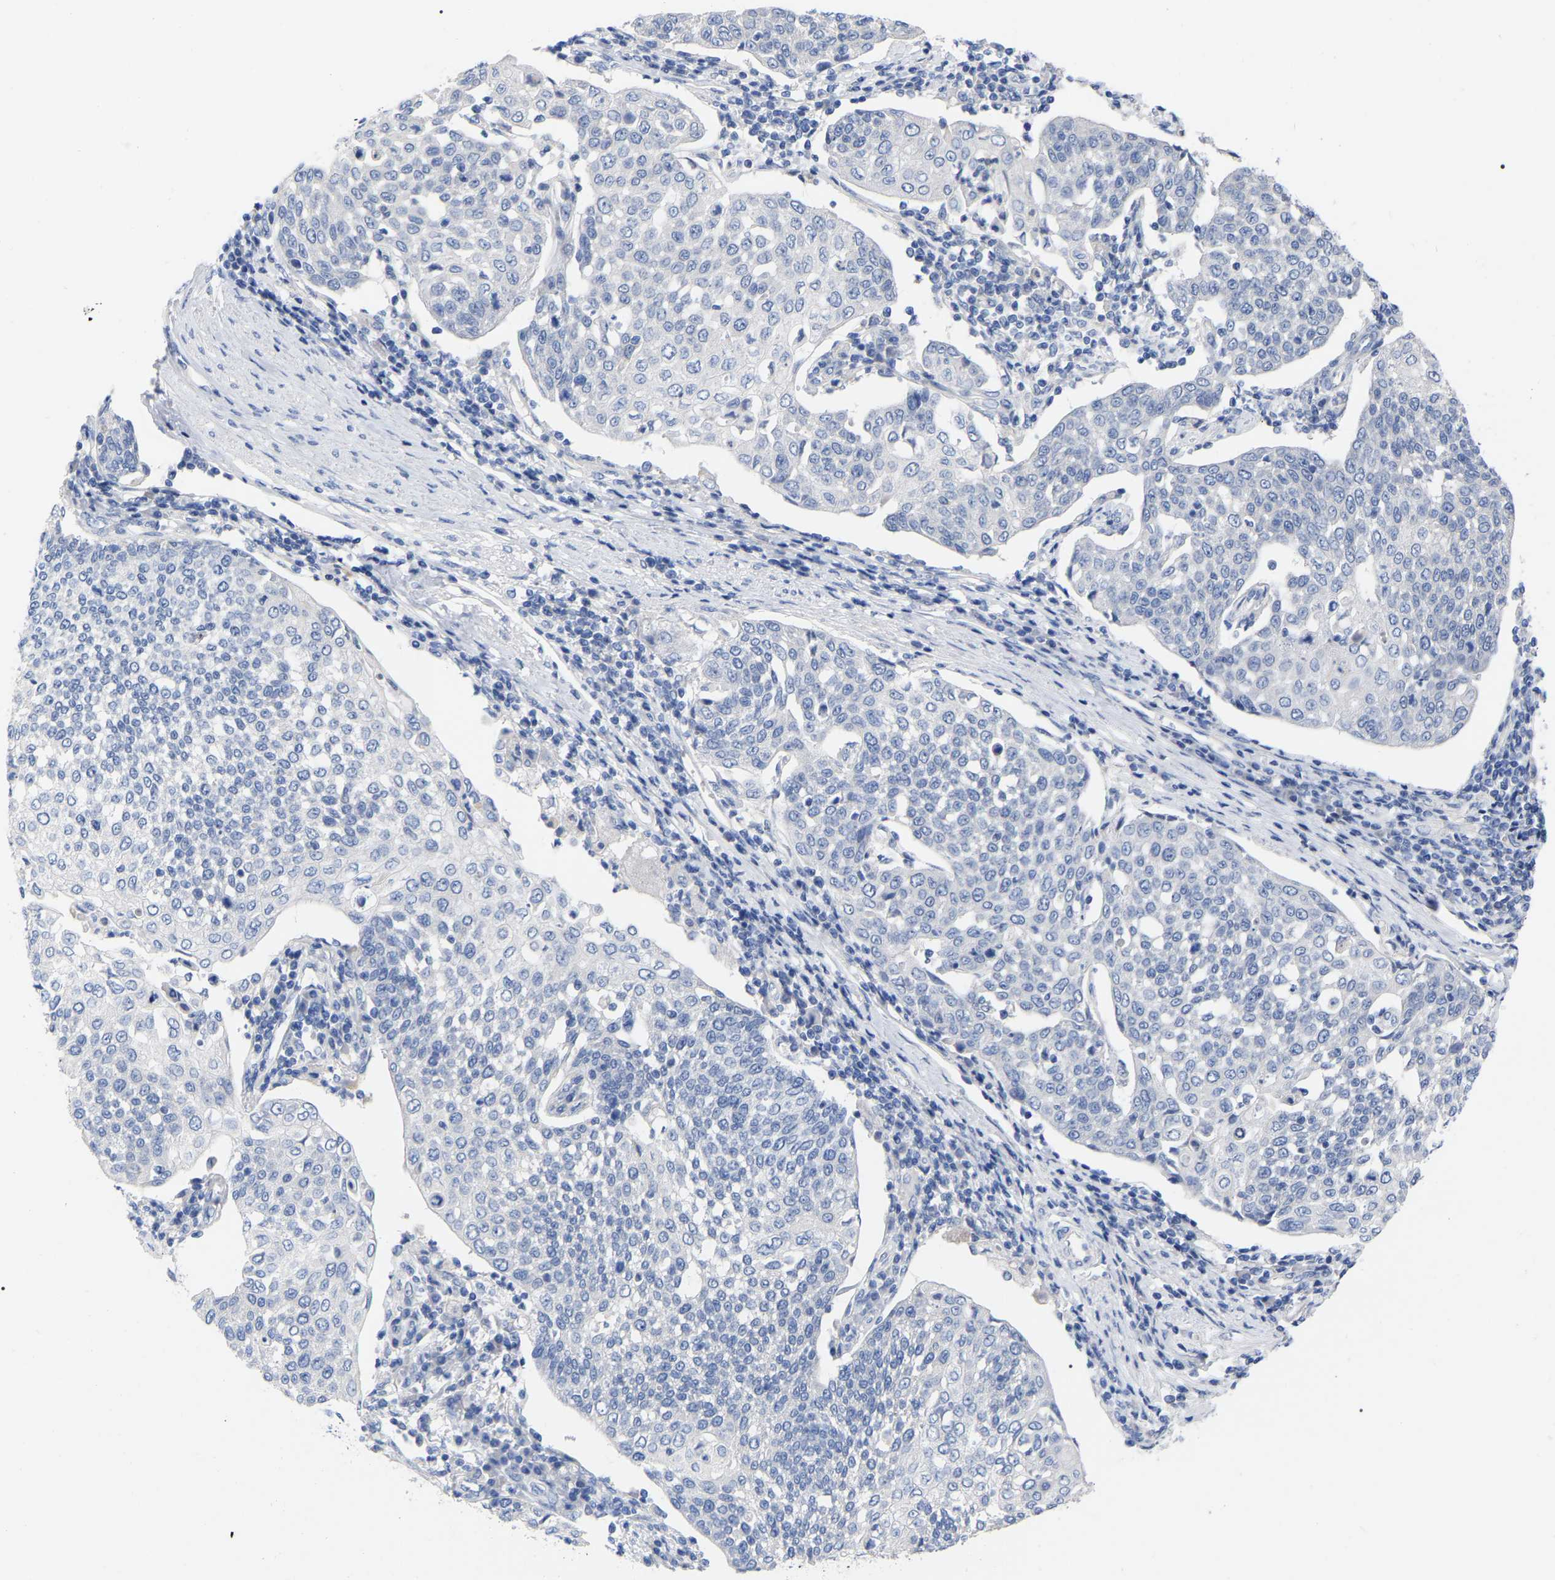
{"staining": {"intensity": "negative", "quantity": "none", "location": "none"}, "tissue": "cervical cancer", "cell_type": "Tumor cells", "image_type": "cancer", "snomed": [{"axis": "morphology", "description": "Squamous cell carcinoma, NOS"}, {"axis": "topography", "description": "Cervix"}], "caption": "Immunohistochemistry (IHC) photomicrograph of human cervical cancer stained for a protein (brown), which exhibits no positivity in tumor cells.", "gene": "HAPLN1", "patient": {"sex": "female", "age": 34}}